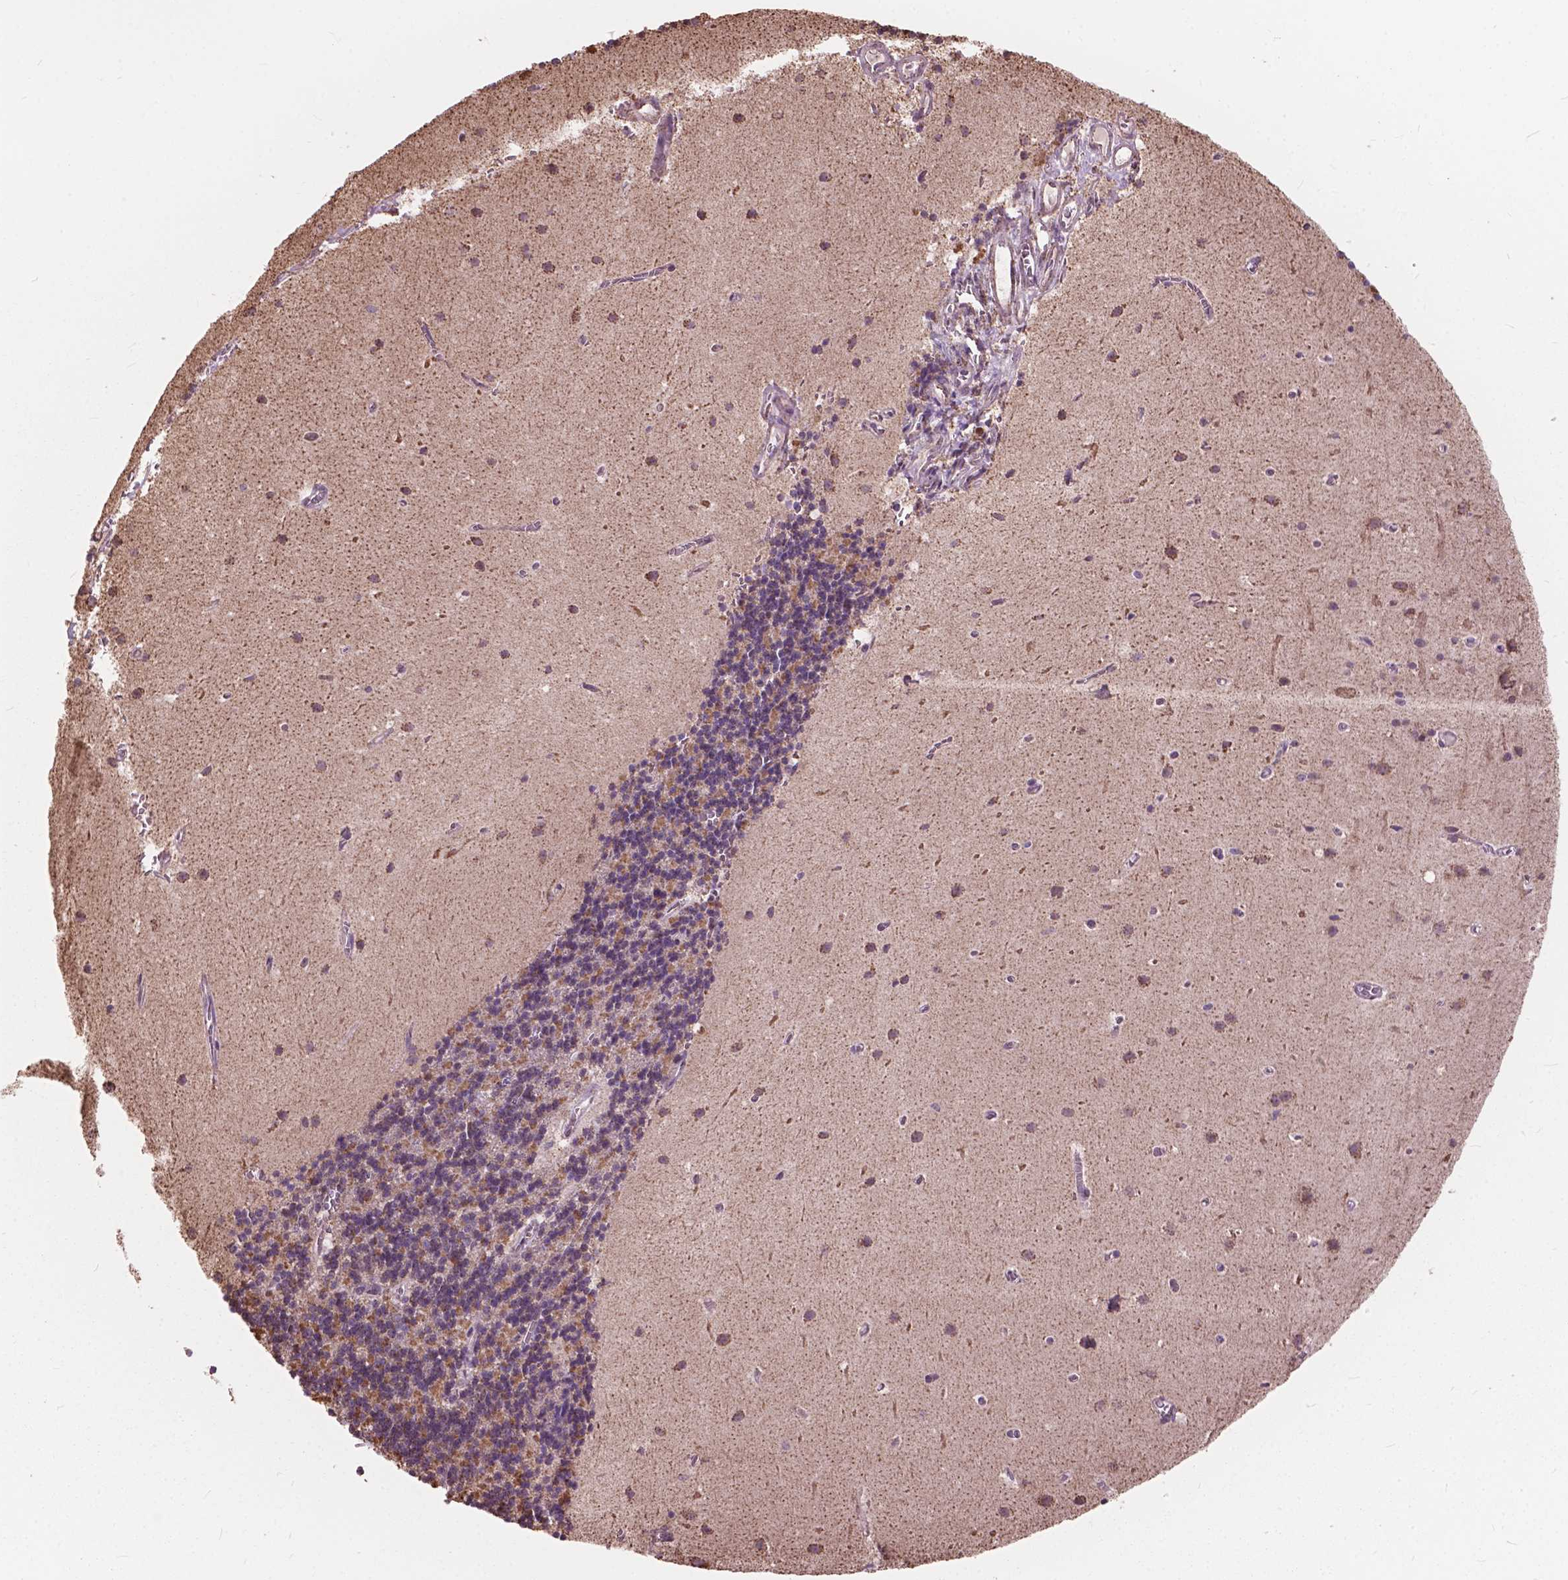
{"staining": {"intensity": "weak", "quantity": "25%-75%", "location": "cytoplasmic/membranous"}, "tissue": "cerebellum", "cell_type": "Cells in granular layer", "image_type": "normal", "snomed": [{"axis": "morphology", "description": "Normal tissue, NOS"}, {"axis": "topography", "description": "Cerebellum"}], "caption": "A brown stain shows weak cytoplasmic/membranous positivity of a protein in cells in granular layer of benign cerebellum. The staining was performed using DAB to visualize the protein expression in brown, while the nuclei were stained in blue with hematoxylin (Magnification: 20x).", "gene": "SCOC", "patient": {"sex": "male", "age": 70}}